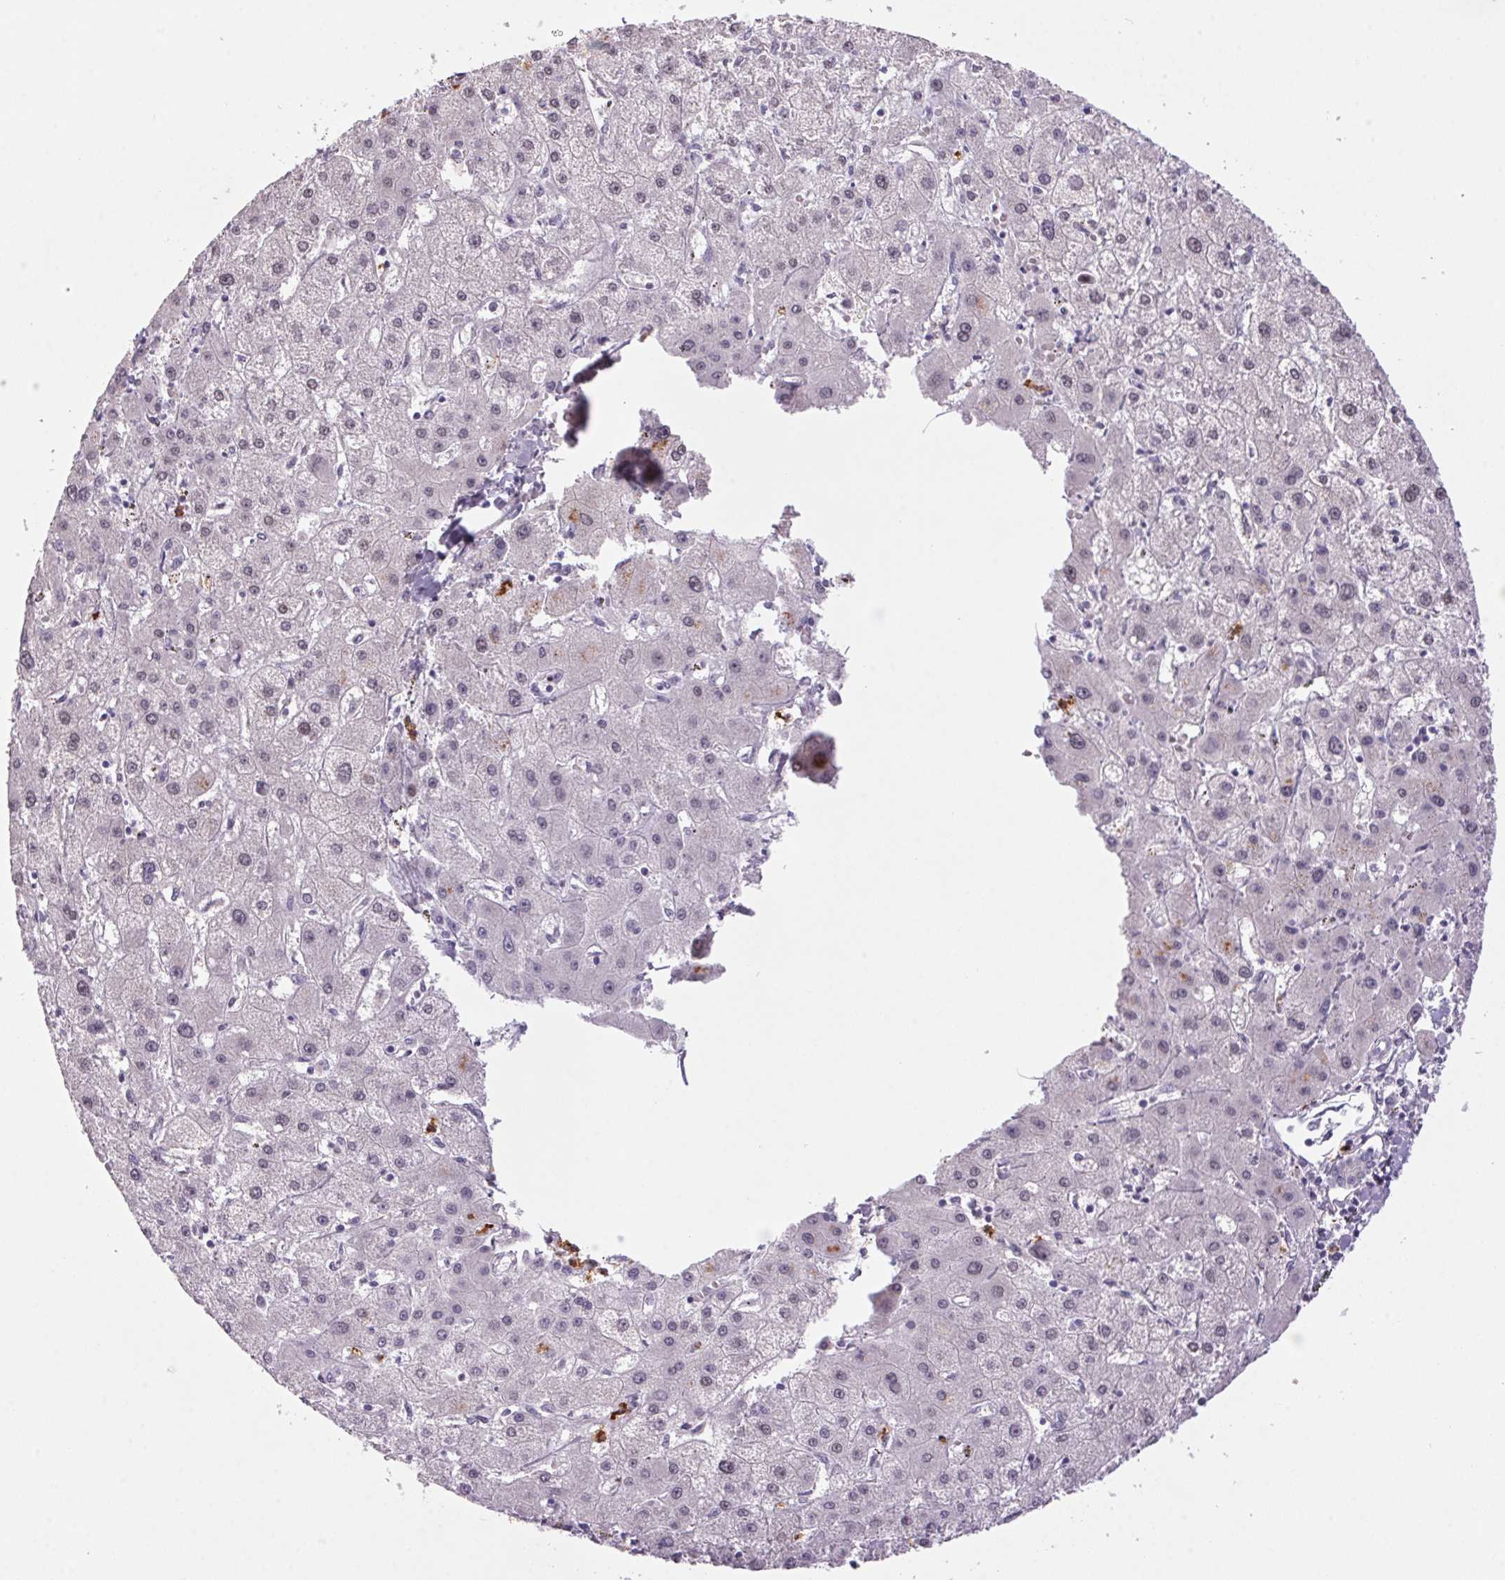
{"staining": {"intensity": "negative", "quantity": "none", "location": "none"}, "tissue": "liver cancer", "cell_type": "Tumor cells", "image_type": "cancer", "snomed": [{"axis": "morphology", "description": "Cholangiocarcinoma"}, {"axis": "topography", "description": "Liver"}], "caption": "This is an immunohistochemistry photomicrograph of human liver cancer. There is no positivity in tumor cells.", "gene": "TRDN", "patient": {"sex": "female", "age": 60}}